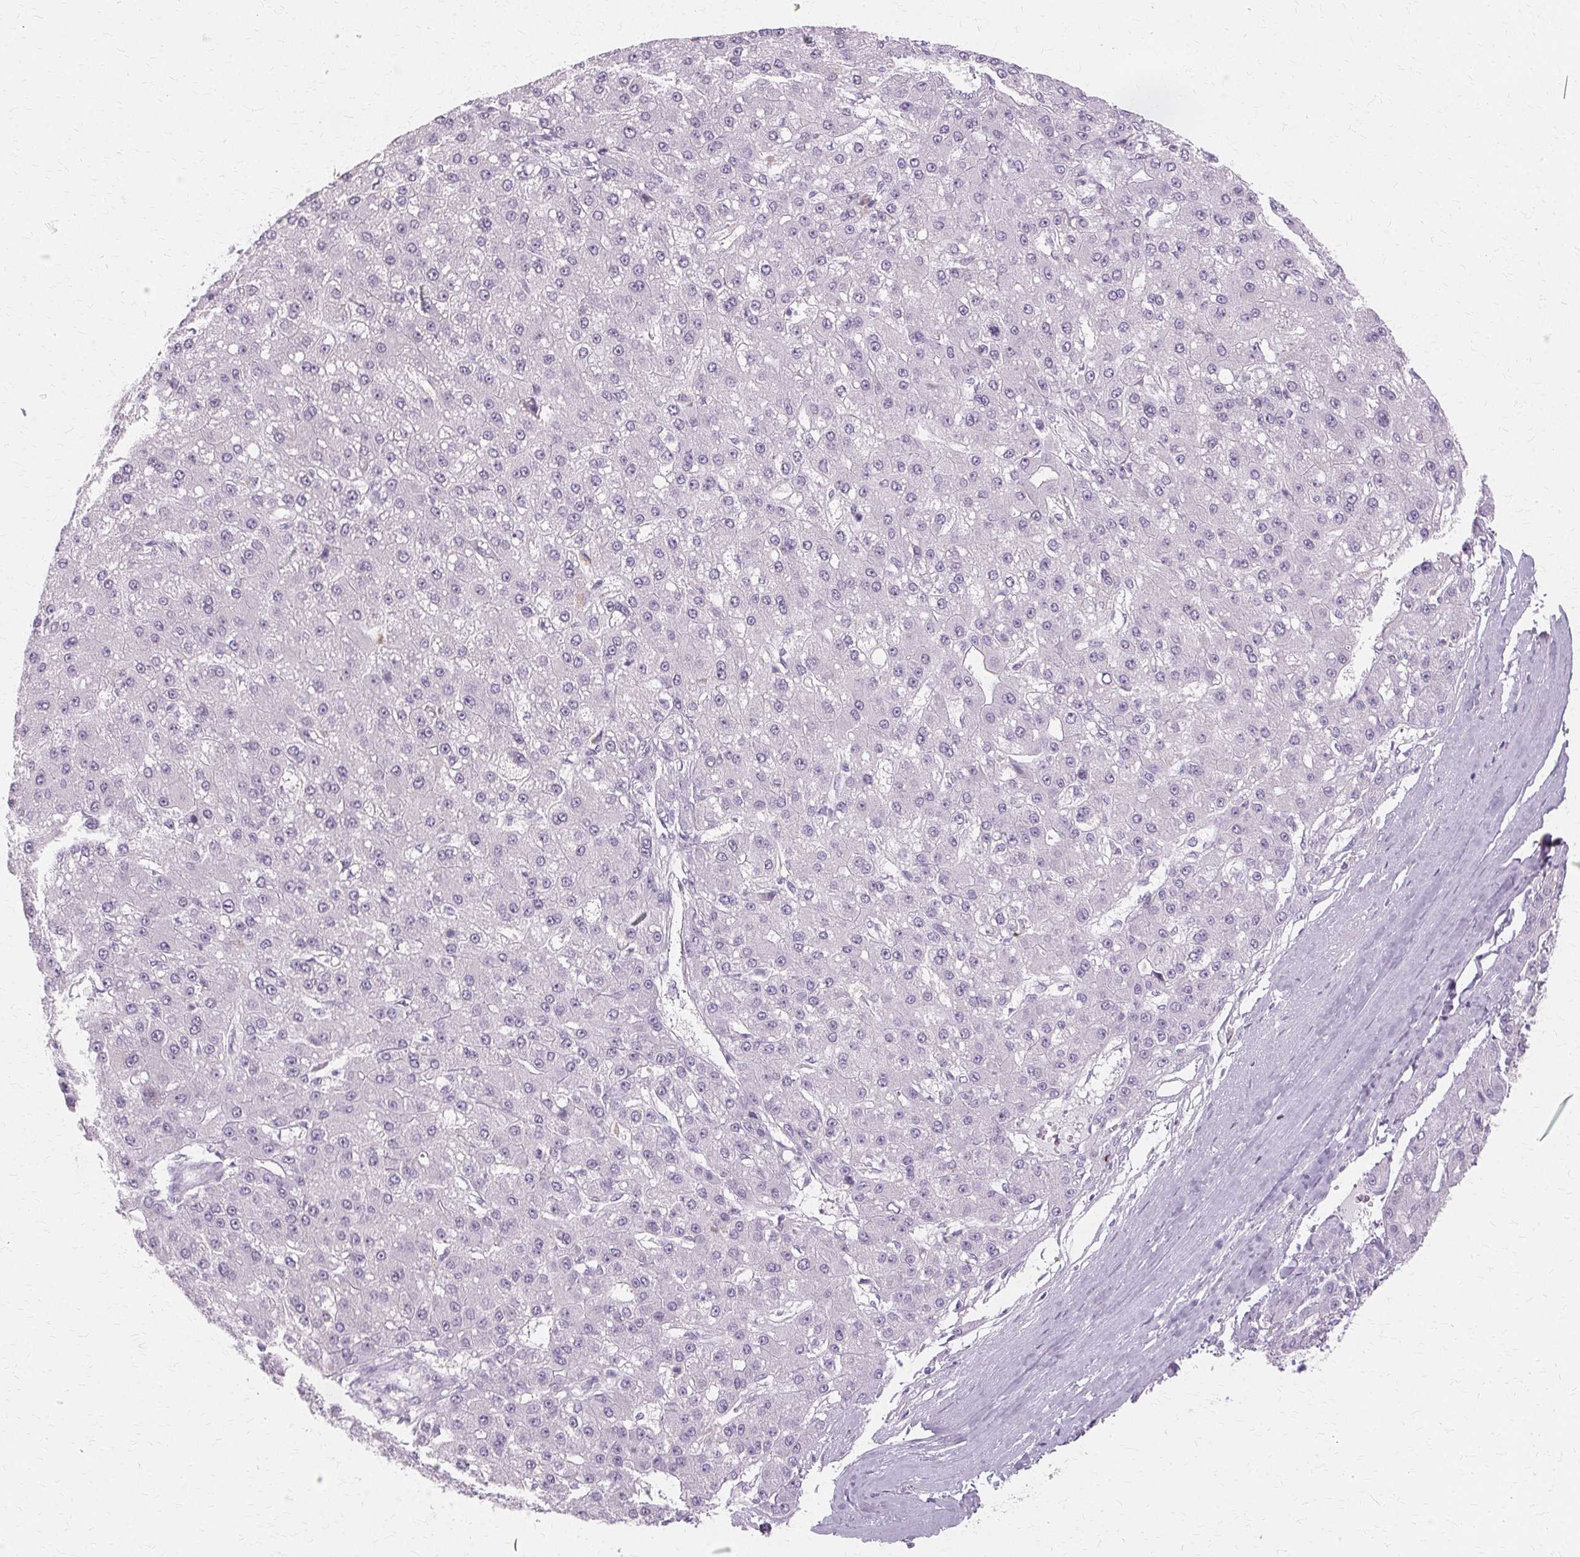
{"staining": {"intensity": "negative", "quantity": "none", "location": "none"}, "tissue": "liver cancer", "cell_type": "Tumor cells", "image_type": "cancer", "snomed": [{"axis": "morphology", "description": "Carcinoma, Hepatocellular, NOS"}, {"axis": "topography", "description": "Liver"}], "caption": "Tumor cells show no significant expression in liver hepatocellular carcinoma.", "gene": "KRT6C", "patient": {"sex": "male", "age": 67}}